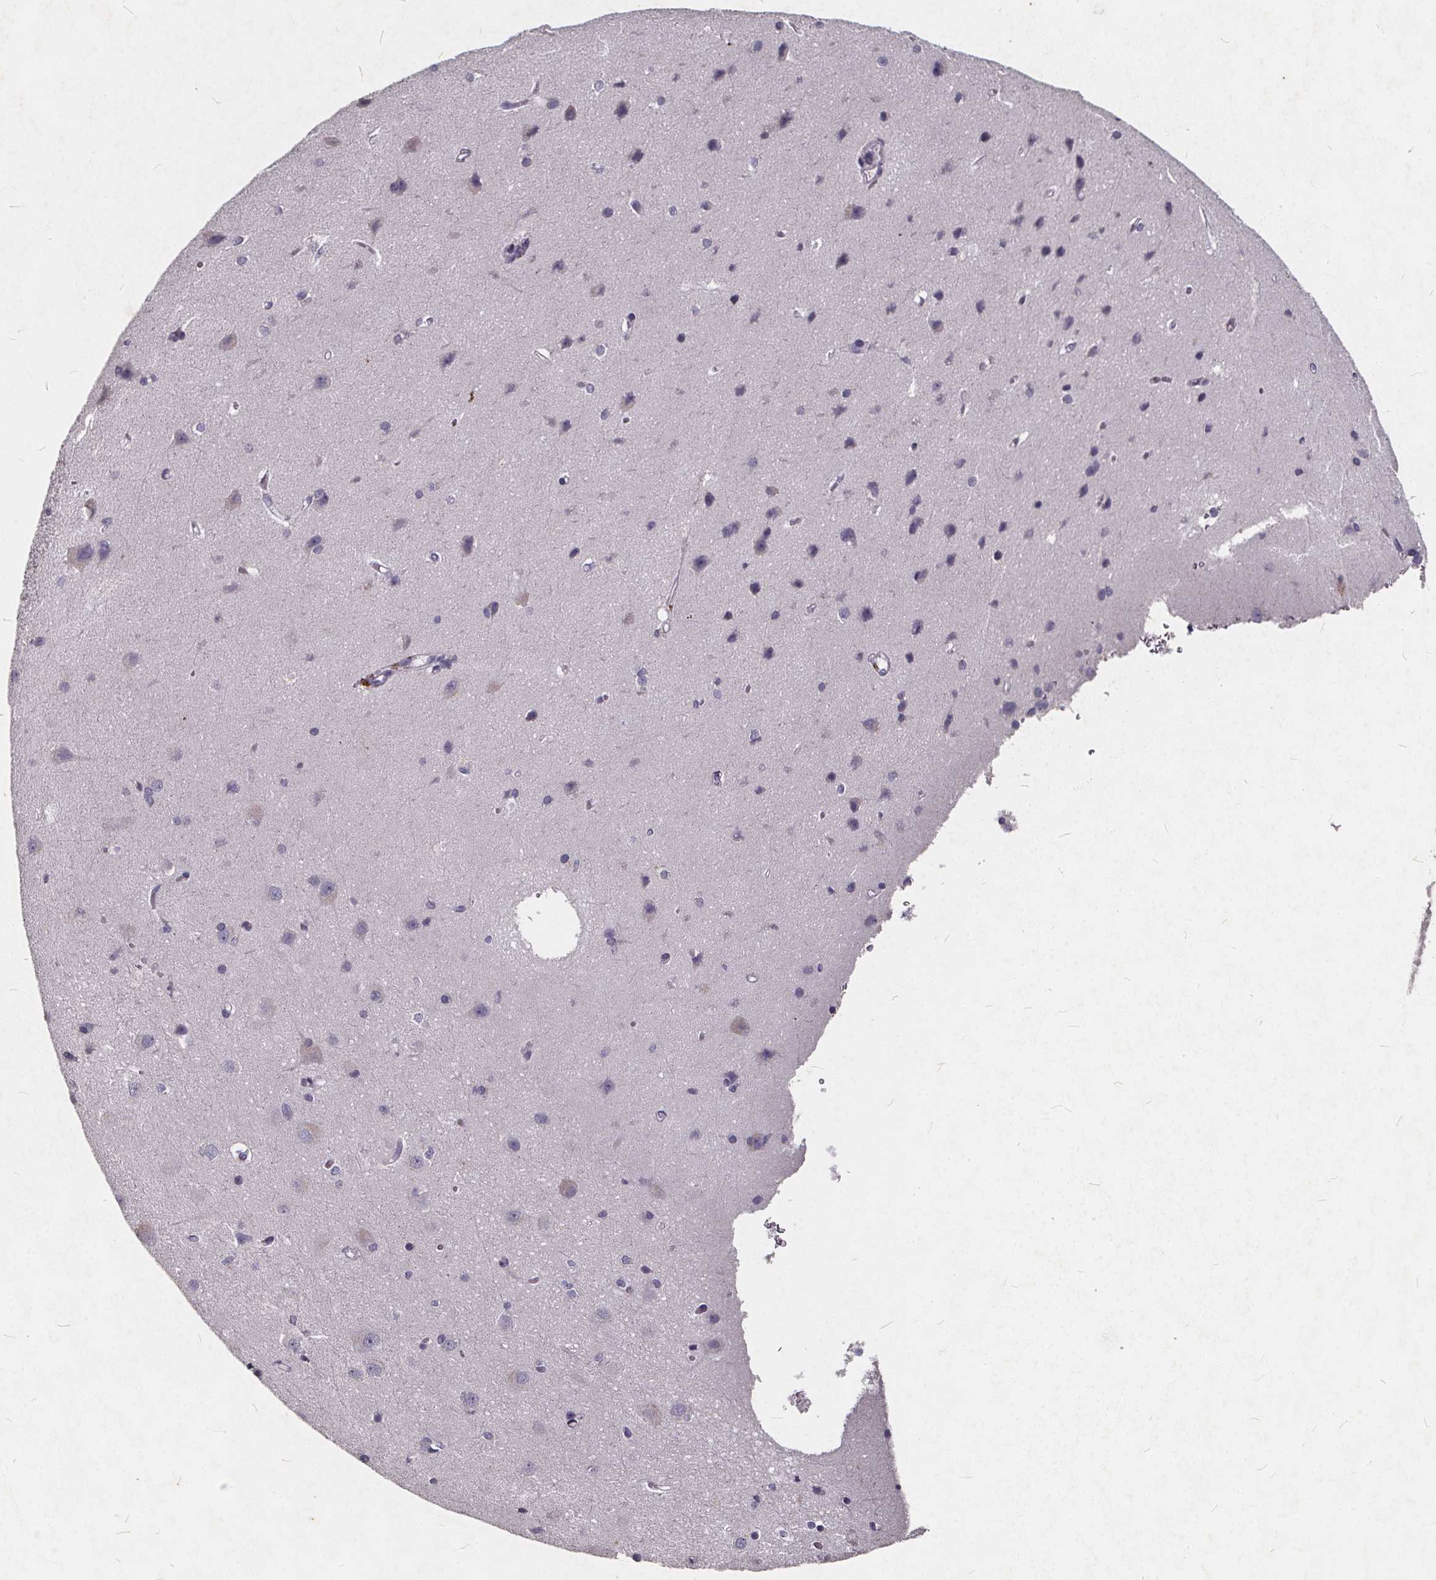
{"staining": {"intensity": "negative", "quantity": "none", "location": "none"}, "tissue": "cerebral cortex", "cell_type": "Endothelial cells", "image_type": "normal", "snomed": [{"axis": "morphology", "description": "Normal tissue, NOS"}, {"axis": "topography", "description": "Cerebral cortex"}], "caption": "A micrograph of human cerebral cortex is negative for staining in endothelial cells. (Brightfield microscopy of DAB (3,3'-diaminobenzidine) immunohistochemistry (IHC) at high magnification).", "gene": "TSPAN14", "patient": {"sex": "male", "age": 37}}